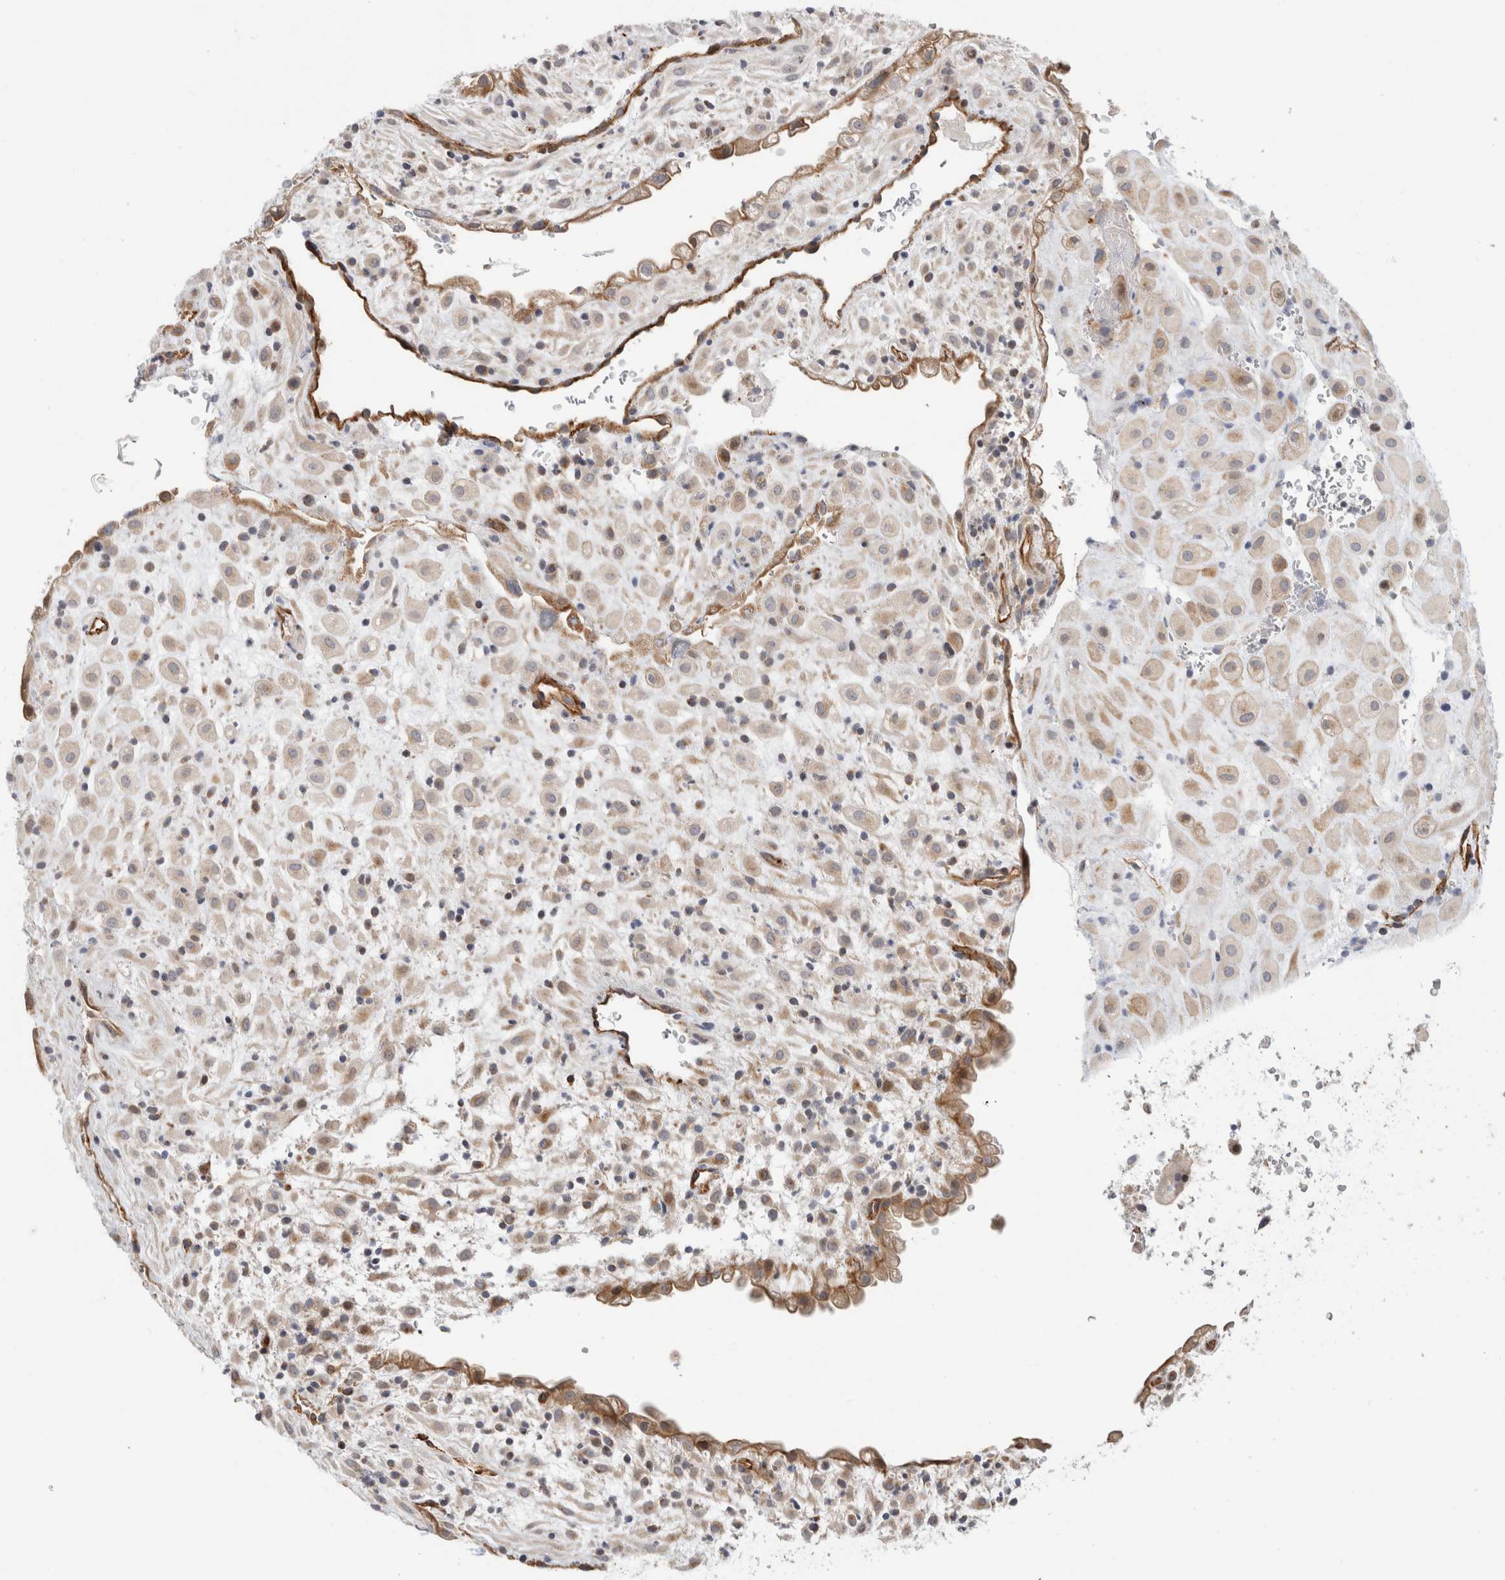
{"staining": {"intensity": "weak", "quantity": ">75%", "location": "cytoplasmic/membranous"}, "tissue": "placenta", "cell_type": "Decidual cells", "image_type": "normal", "snomed": [{"axis": "morphology", "description": "Normal tissue, NOS"}, {"axis": "topography", "description": "Placenta"}], "caption": "This image shows IHC staining of unremarkable human placenta, with low weak cytoplasmic/membranous staining in approximately >75% of decidual cells.", "gene": "KPNA5", "patient": {"sex": "female", "age": 35}}